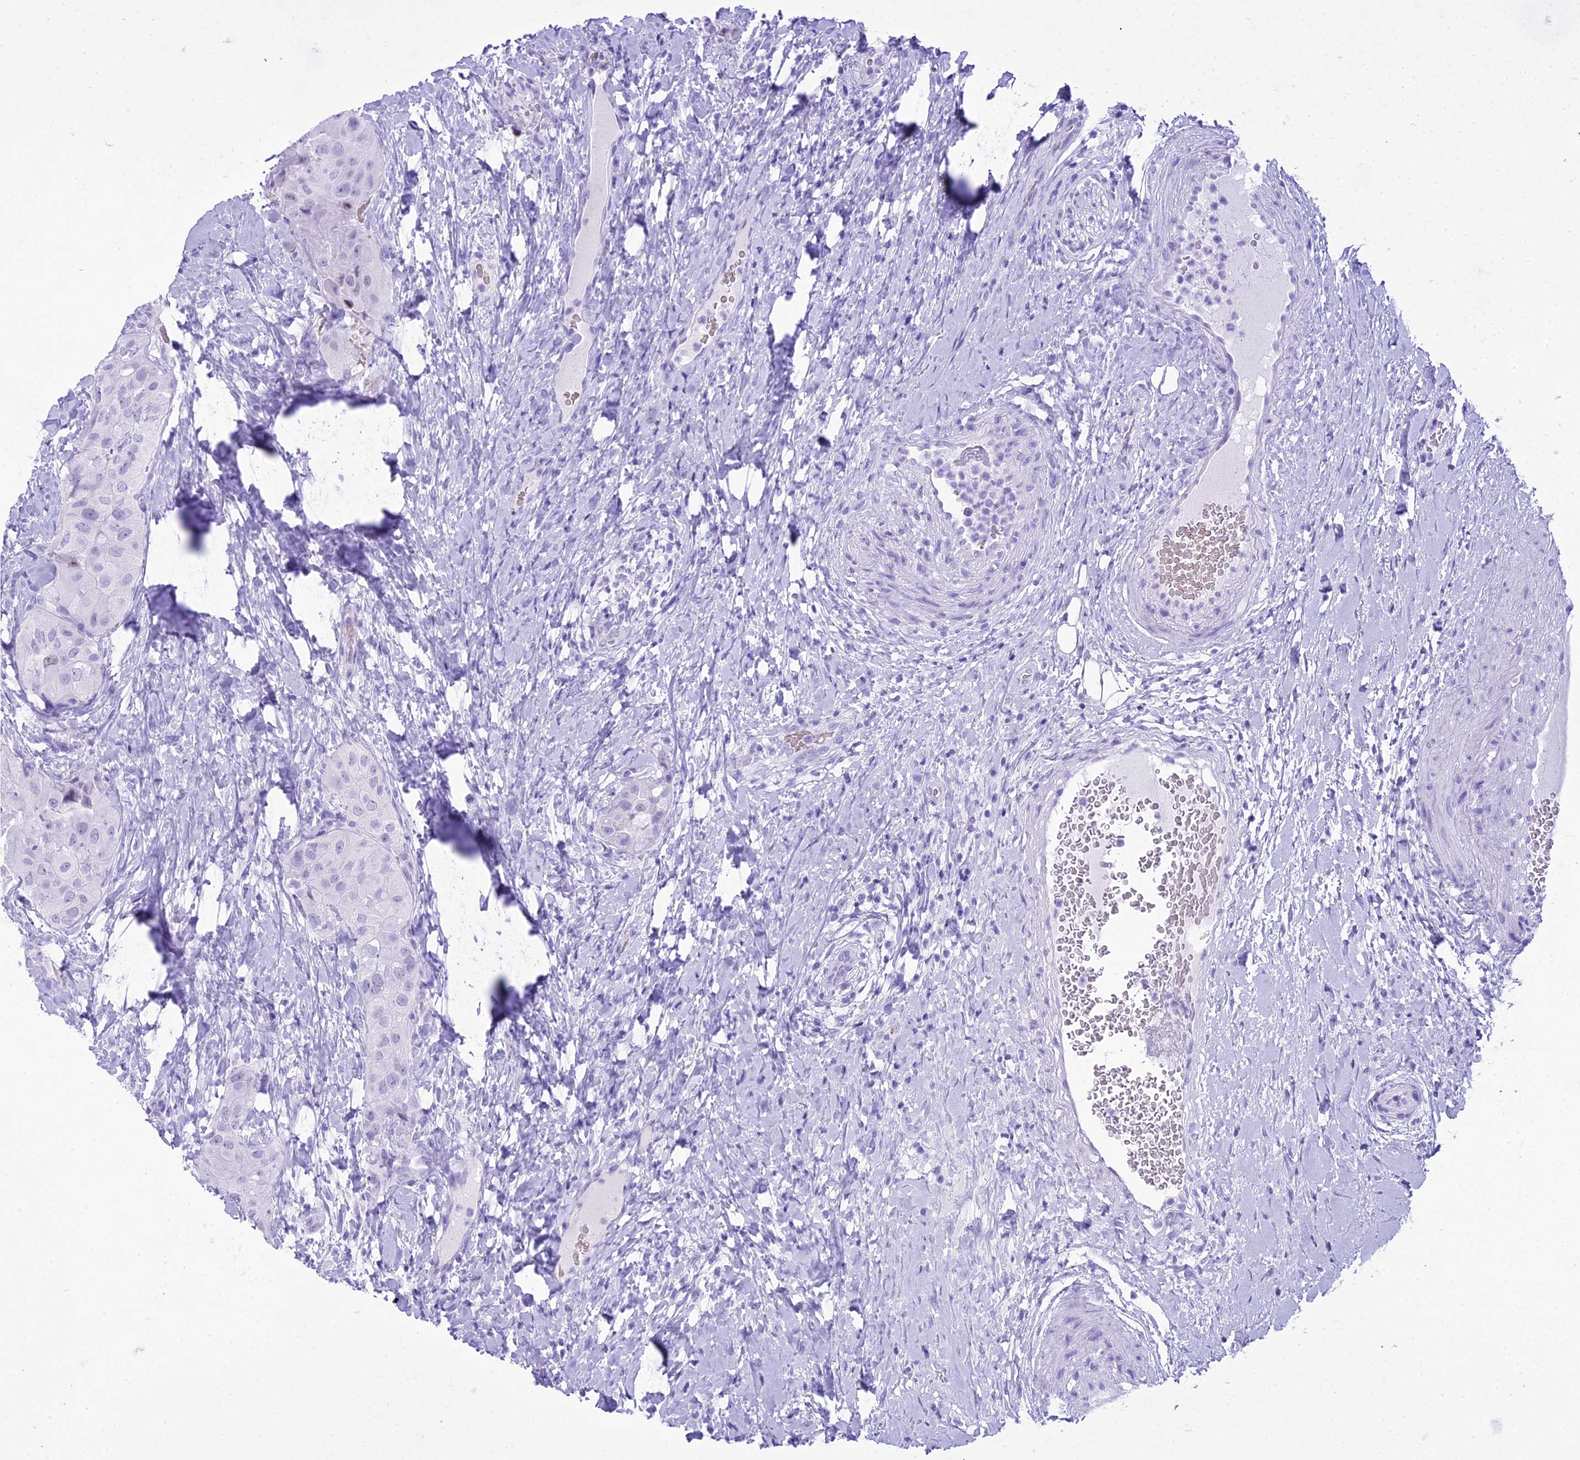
{"staining": {"intensity": "negative", "quantity": "none", "location": "none"}, "tissue": "thyroid cancer", "cell_type": "Tumor cells", "image_type": "cancer", "snomed": [{"axis": "morphology", "description": "Normal tissue, NOS"}, {"axis": "morphology", "description": "Papillary adenocarcinoma, NOS"}, {"axis": "topography", "description": "Thyroid gland"}], "caption": "High power microscopy micrograph of an immunohistochemistry photomicrograph of thyroid cancer (papillary adenocarcinoma), revealing no significant positivity in tumor cells.", "gene": "RNPS1", "patient": {"sex": "female", "age": 59}}